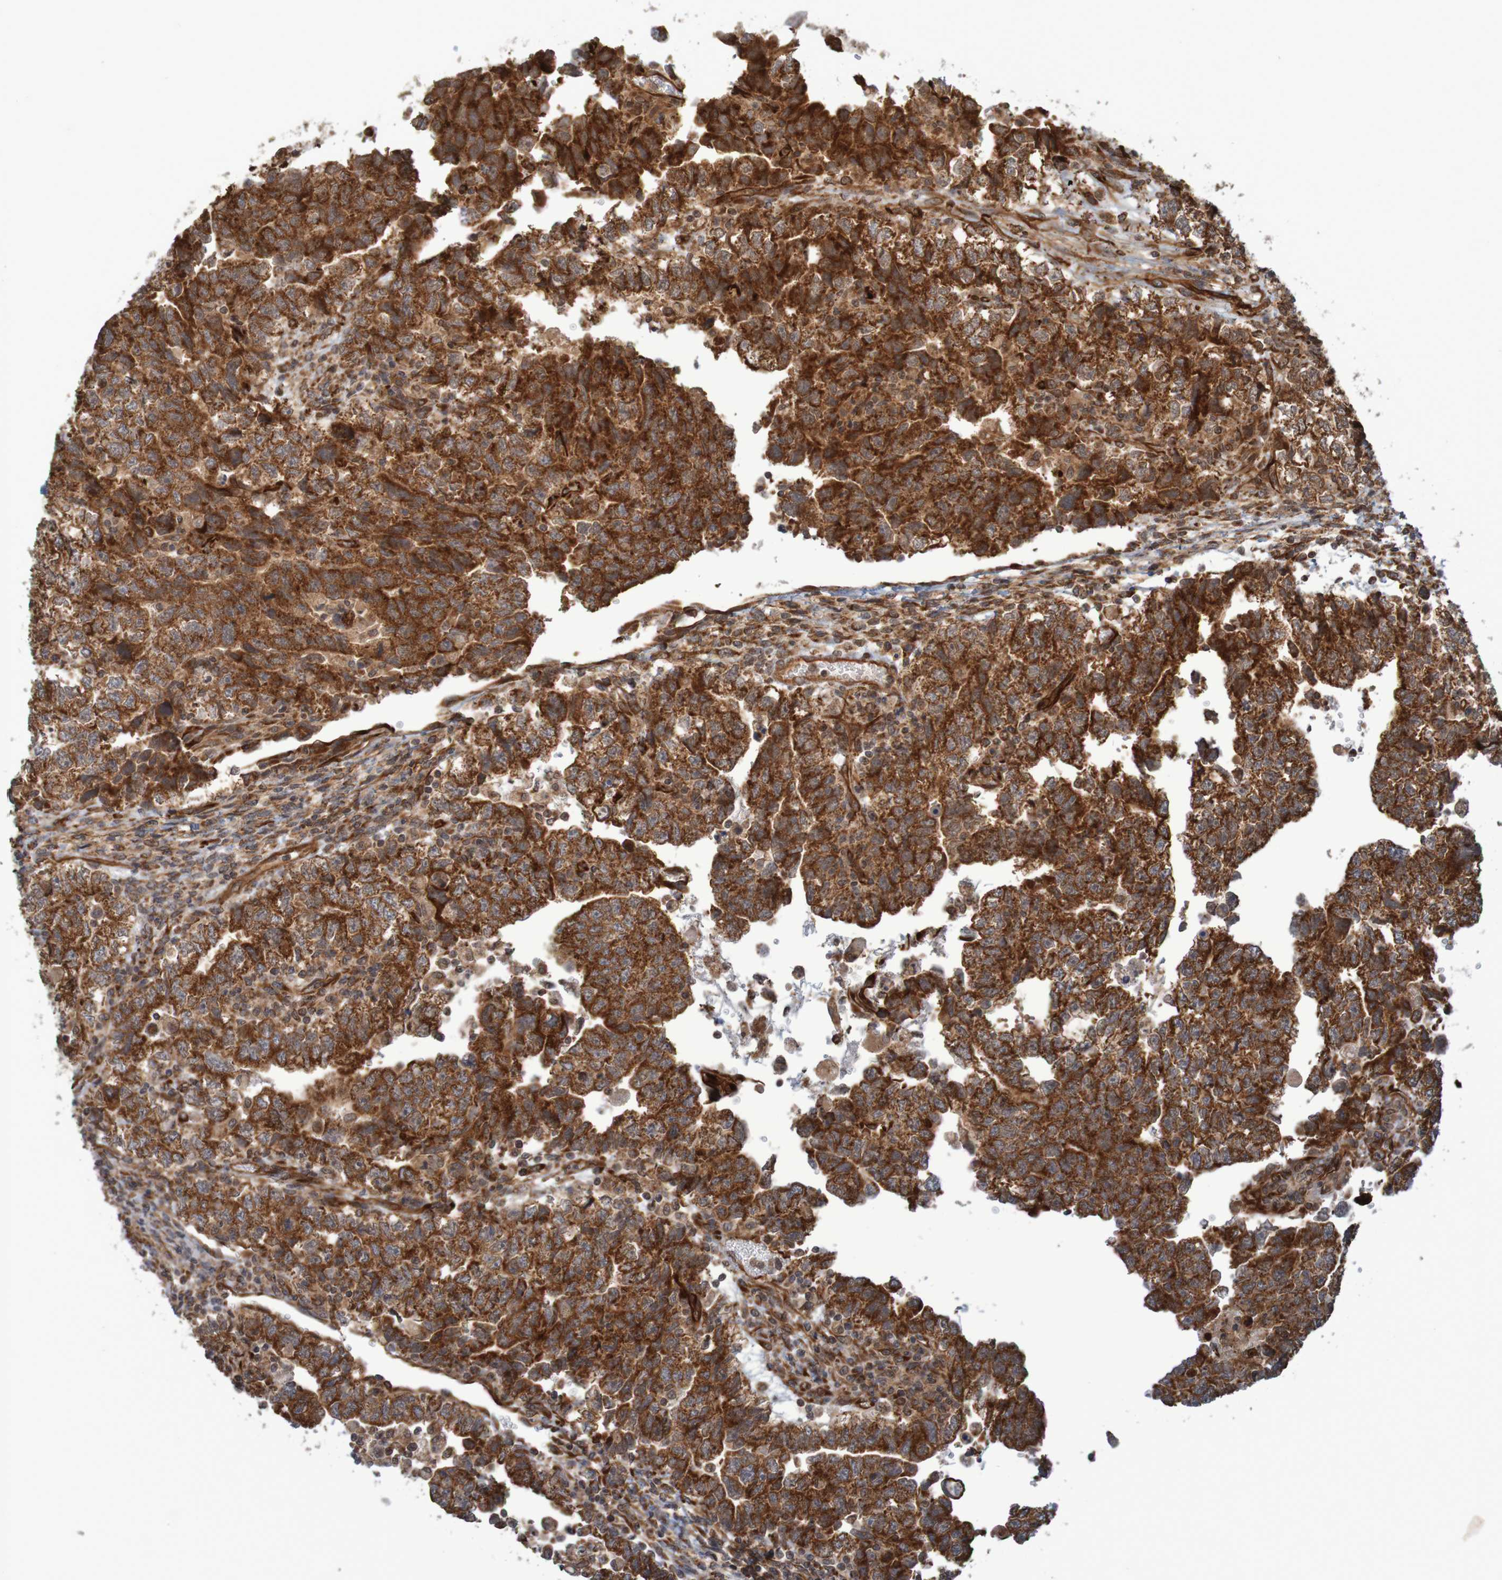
{"staining": {"intensity": "strong", "quantity": ">75%", "location": "cytoplasmic/membranous"}, "tissue": "testis cancer", "cell_type": "Tumor cells", "image_type": "cancer", "snomed": [{"axis": "morphology", "description": "Carcinoma, Embryonal, NOS"}, {"axis": "topography", "description": "Testis"}], "caption": "Immunohistochemical staining of testis cancer demonstrates high levels of strong cytoplasmic/membranous protein staining in about >75% of tumor cells.", "gene": "MRPL52", "patient": {"sex": "male", "age": 36}}